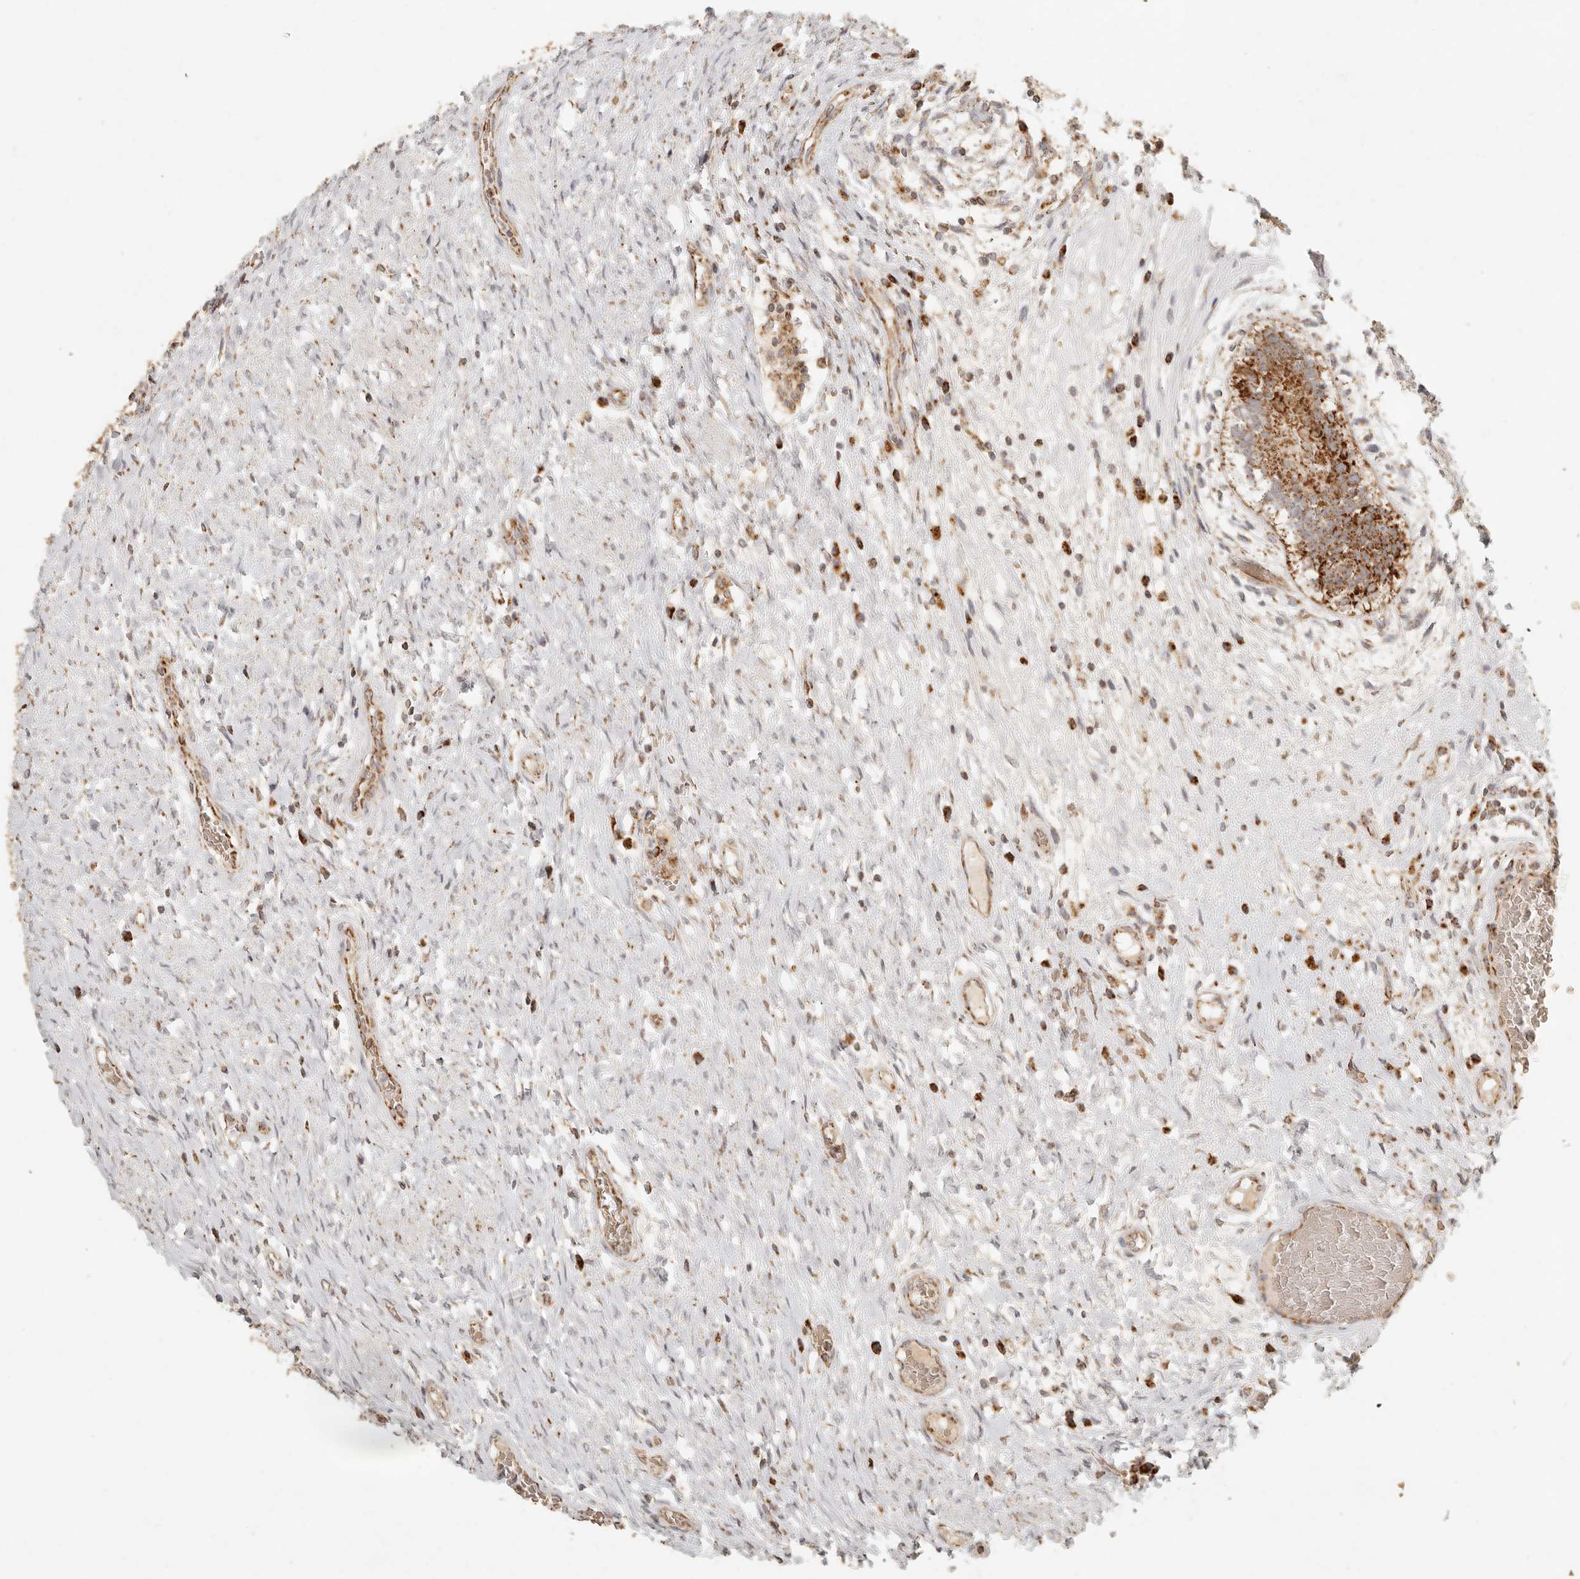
{"staining": {"intensity": "moderate", "quantity": ">75%", "location": "cytoplasmic/membranous"}, "tissue": "testis cancer", "cell_type": "Tumor cells", "image_type": "cancer", "snomed": [{"axis": "morphology", "description": "Carcinoma, Embryonal, NOS"}, {"axis": "topography", "description": "Testis"}], "caption": "Immunohistochemical staining of embryonal carcinoma (testis) exhibits moderate cytoplasmic/membranous protein staining in about >75% of tumor cells.", "gene": "MRPL55", "patient": {"sex": "male", "age": 26}}